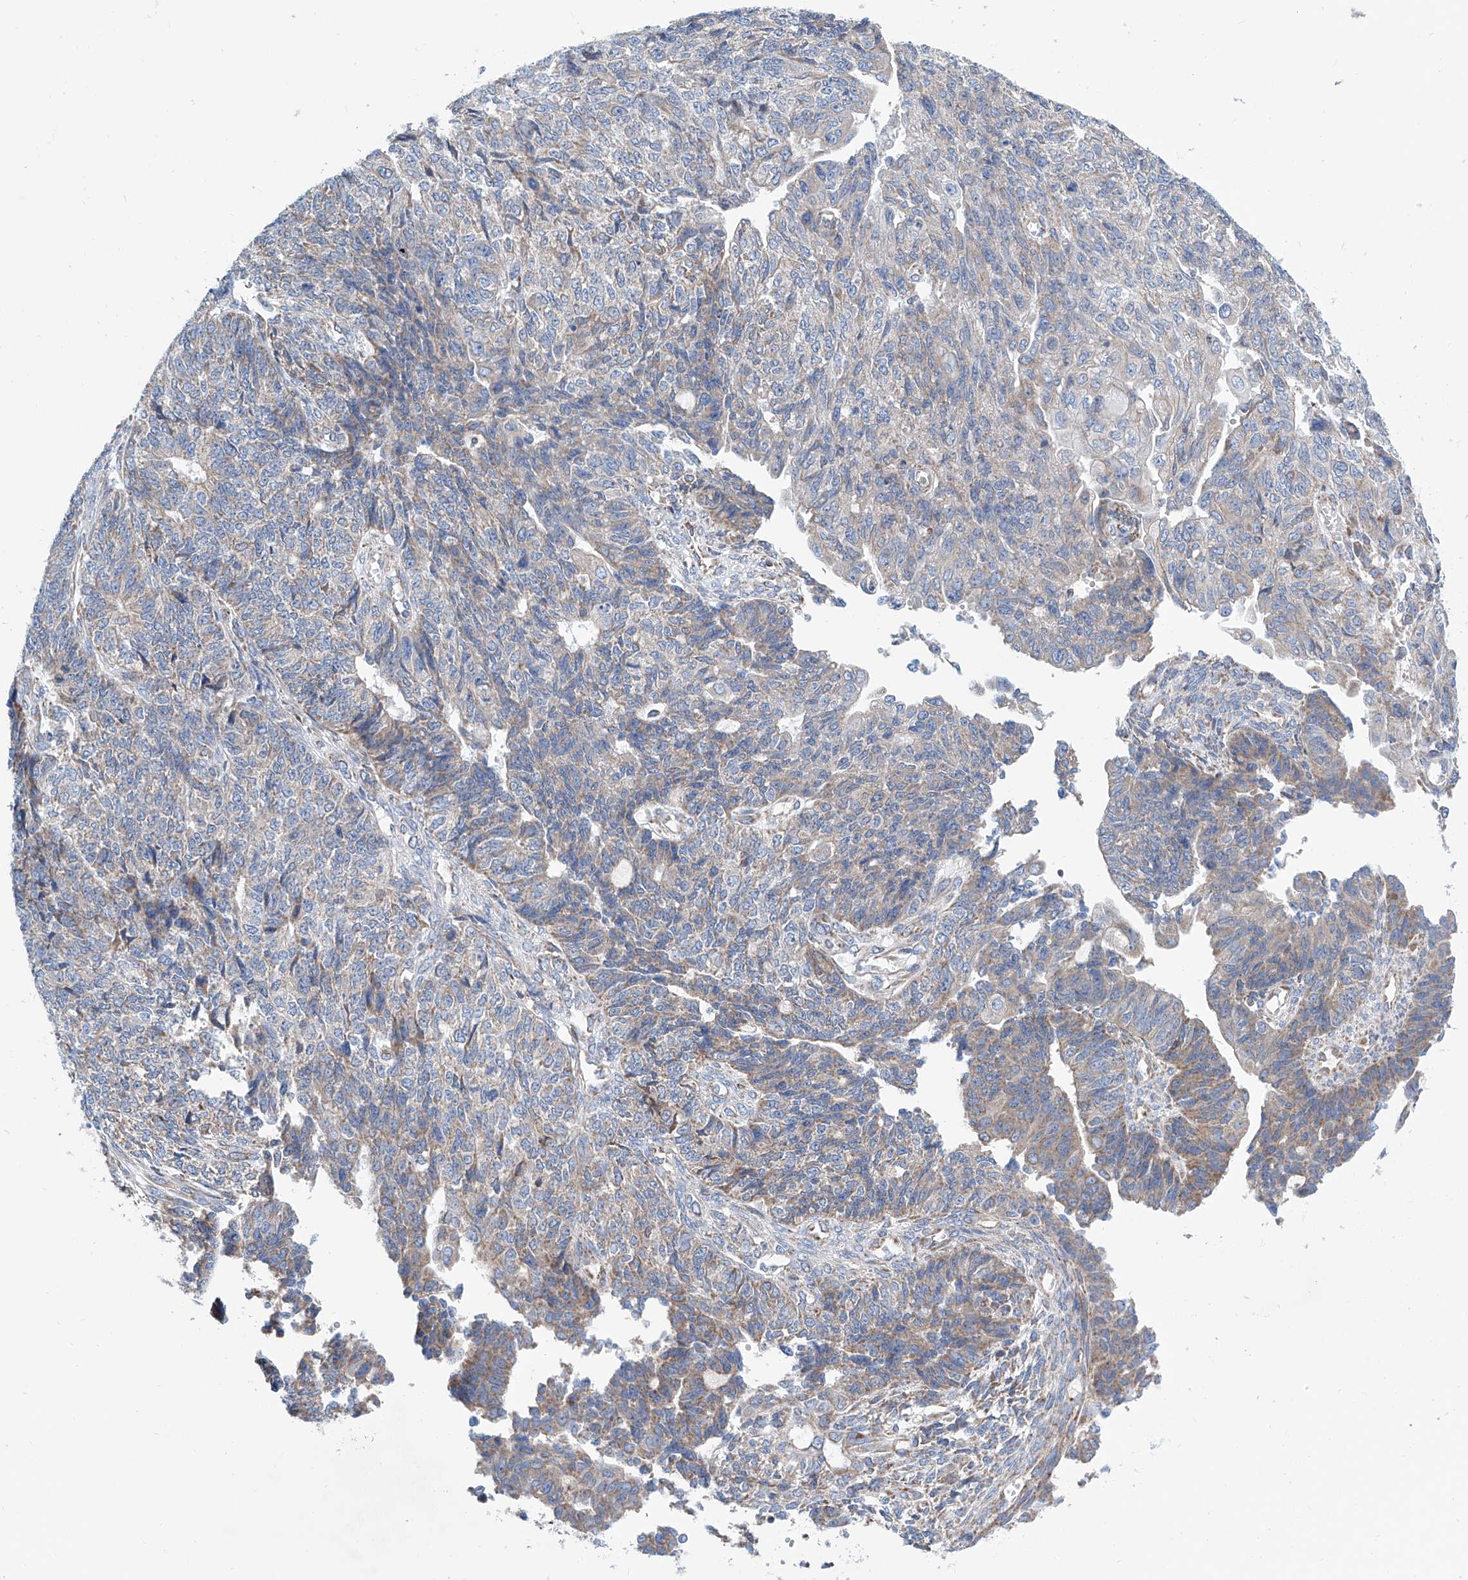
{"staining": {"intensity": "weak", "quantity": "<25%", "location": "cytoplasmic/membranous"}, "tissue": "endometrial cancer", "cell_type": "Tumor cells", "image_type": "cancer", "snomed": [{"axis": "morphology", "description": "Adenocarcinoma, NOS"}, {"axis": "topography", "description": "Endometrium"}], "caption": "This is an immunohistochemistry histopathology image of human endometrial adenocarcinoma. There is no positivity in tumor cells.", "gene": "MAD2L1", "patient": {"sex": "female", "age": 32}}